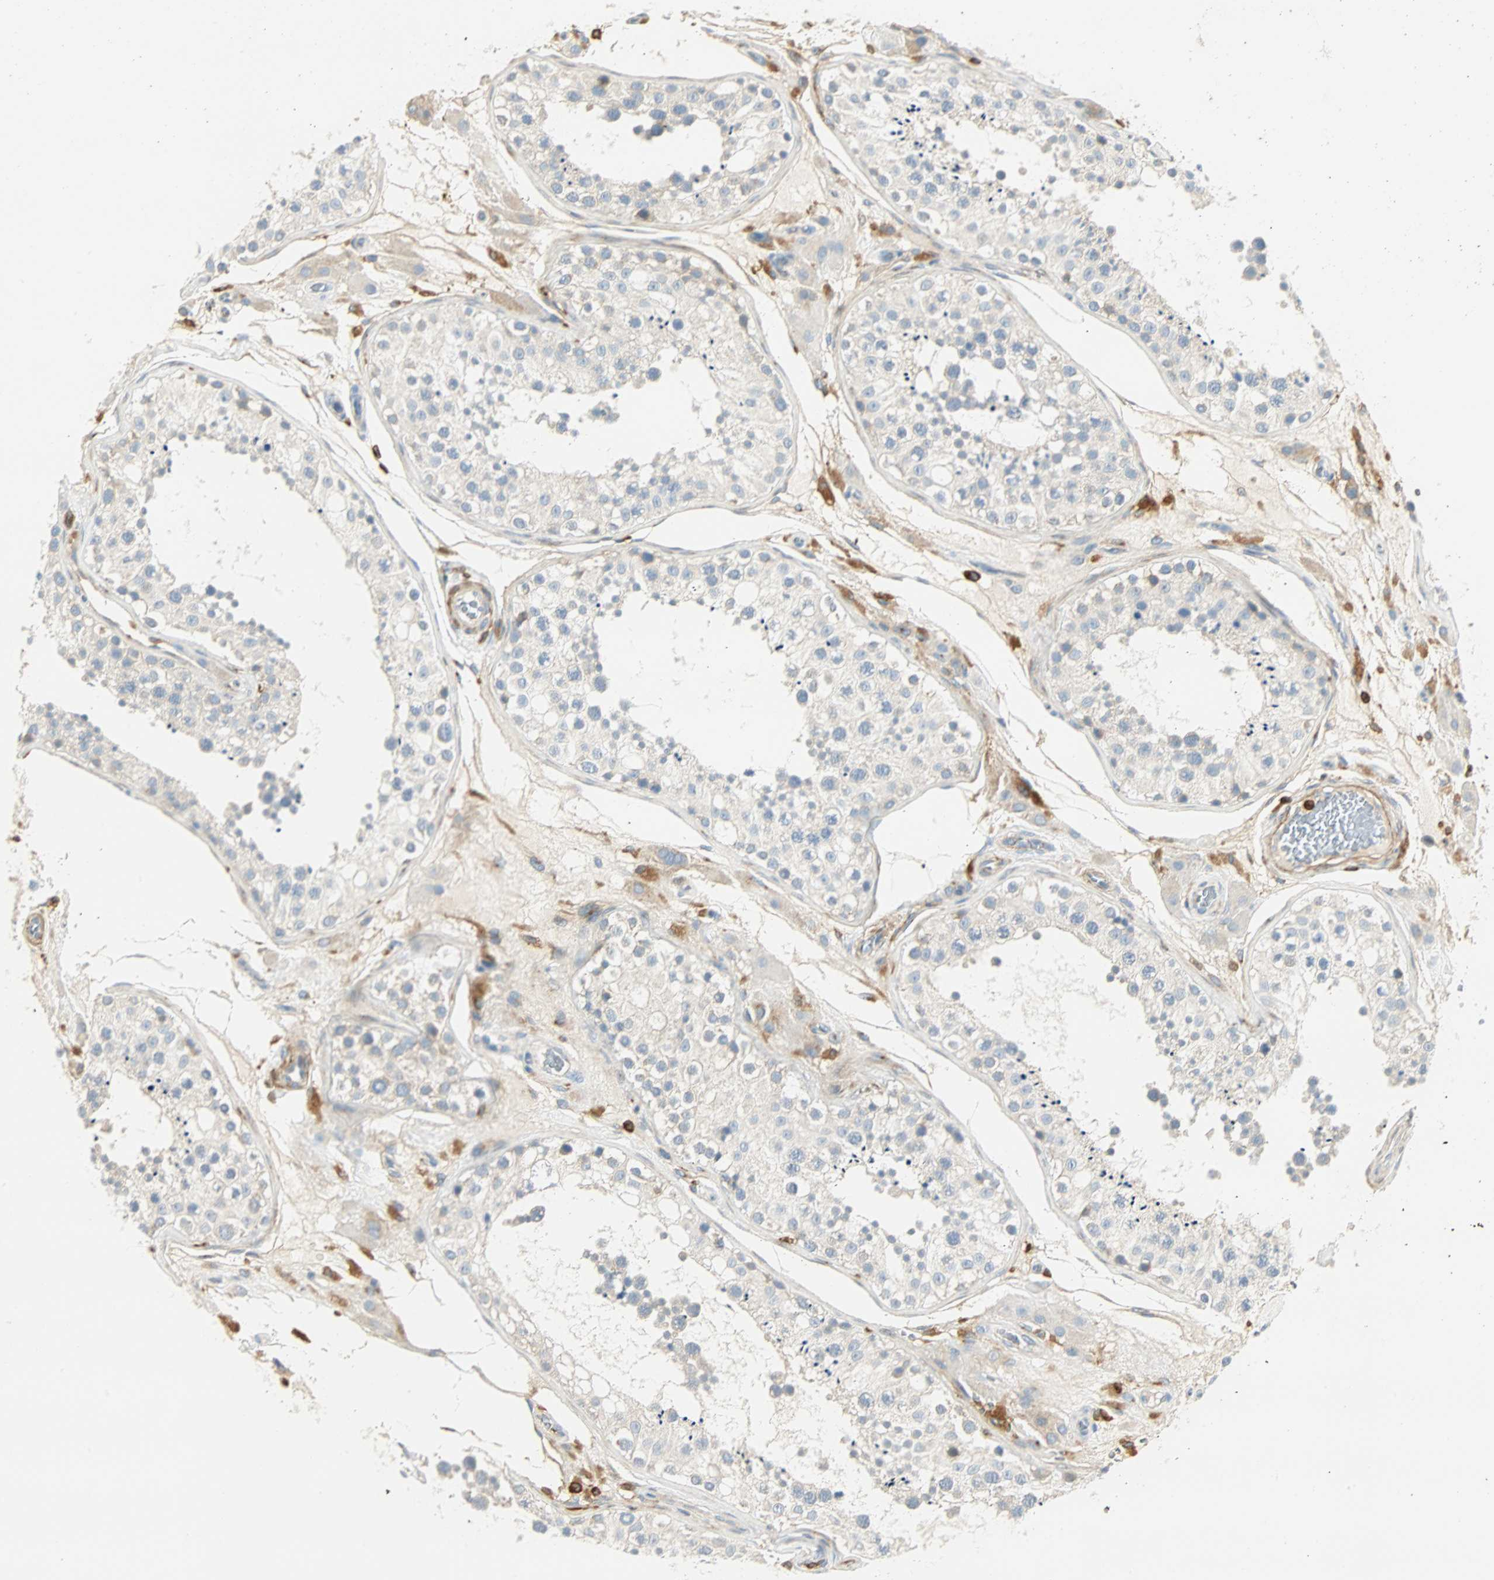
{"staining": {"intensity": "negative", "quantity": "none", "location": "none"}, "tissue": "testis", "cell_type": "Cells in seminiferous ducts", "image_type": "normal", "snomed": [{"axis": "morphology", "description": "Normal tissue, NOS"}, {"axis": "topography", "description": "Testis"}], "caption": "Cells in seminiferous ducts are negative for protein expression in unremarkable human testis. The staining was performed using DAB to visualize the protein expression in brown, while the nuclei were stained in blue with hematoxylin (Magnification: 20x).", "gene": "FMNL1", "patient": {"sex": "male", "age": 26}}